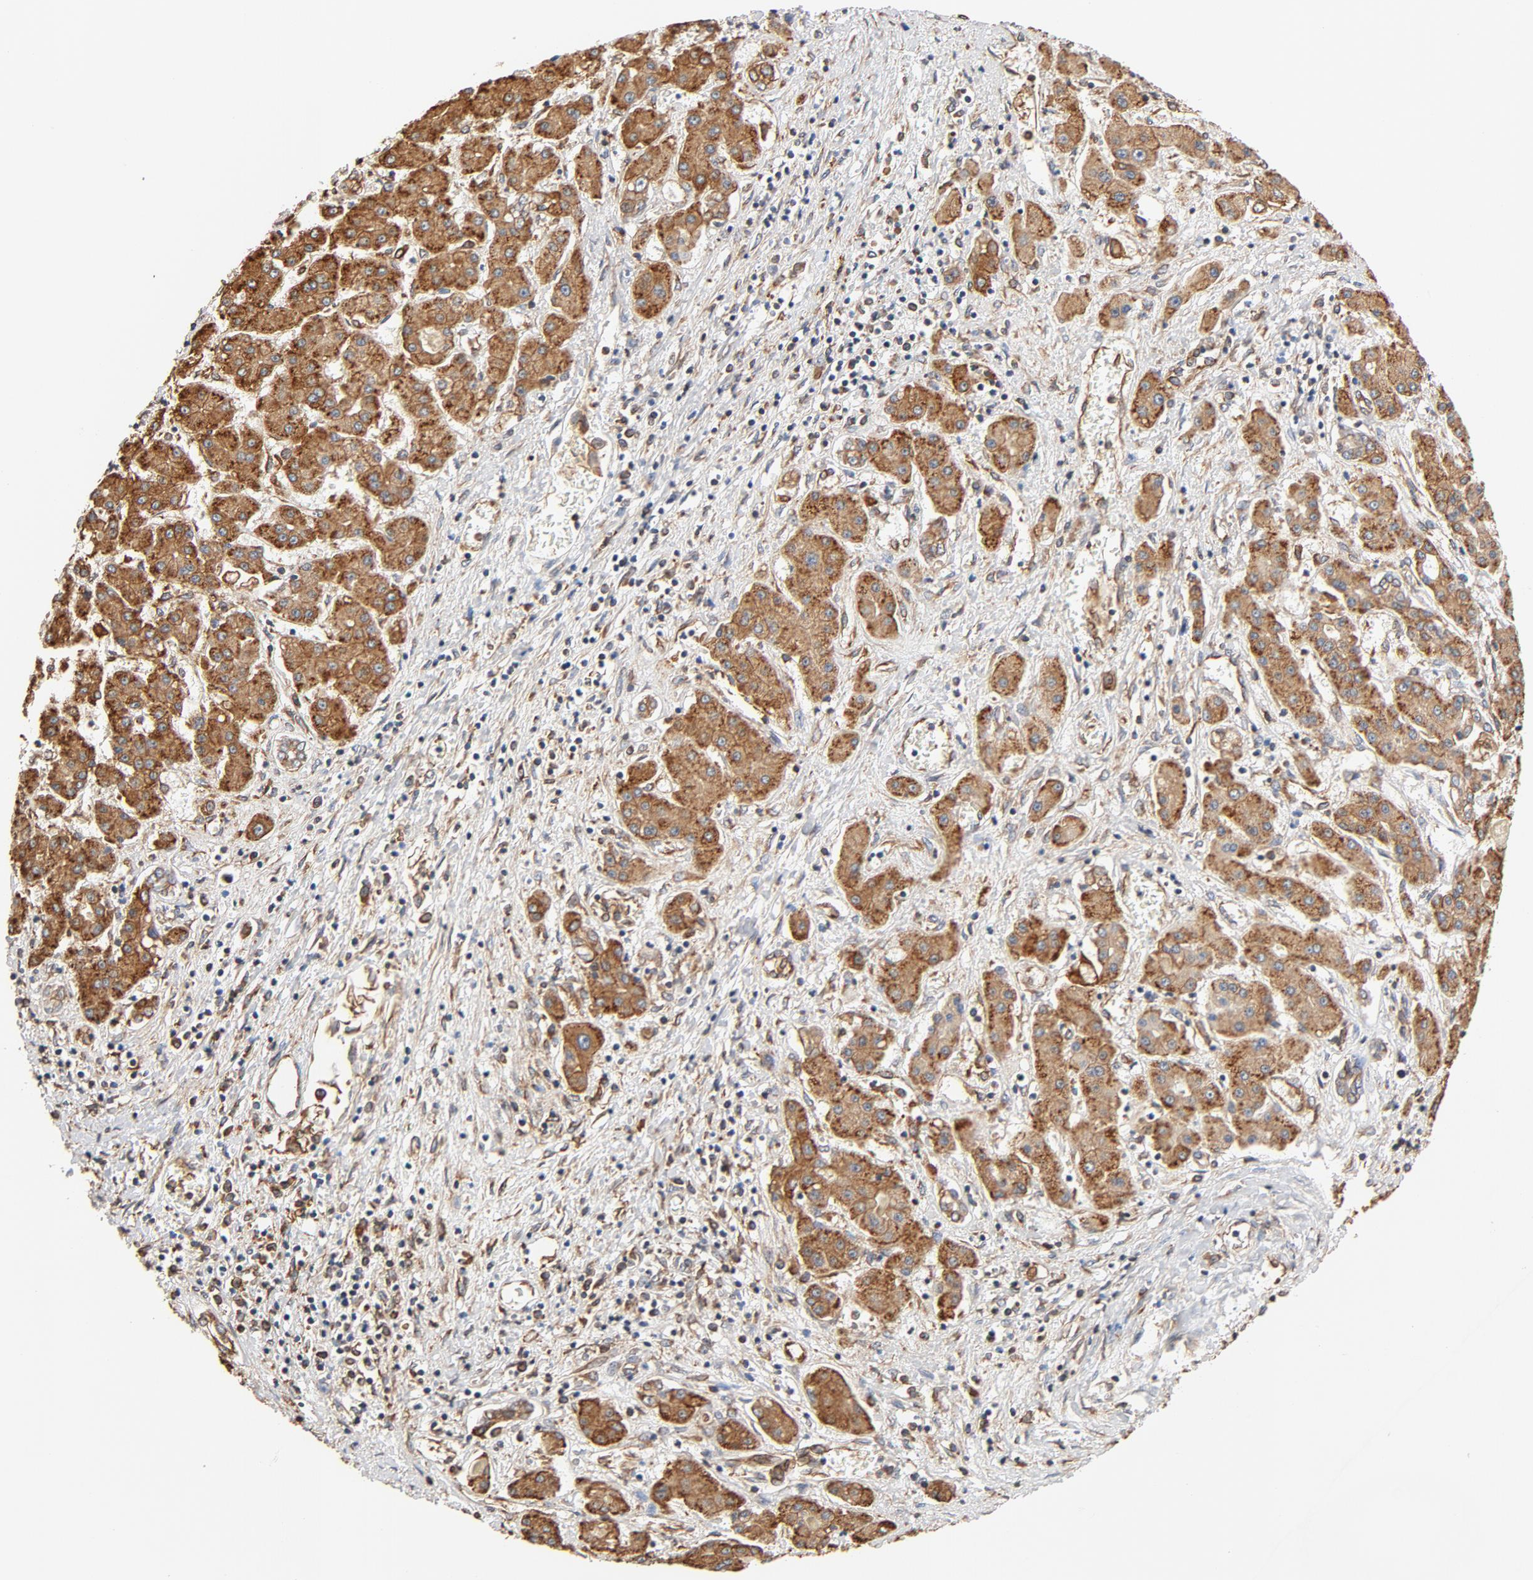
{"staining": {"intensity": "moderate", "quantity": ">75%", "location": "cytoplasmic/membranous"}, "tissue": "liver cancer", "cell_type": "Tumor cells", "image_type": "cancer", "snomed": [{"axis": "morphology", "description": "Carcinoma, Hepatocellular, NOS"}, {"axis": "topography", "description": "Liver"}], "caption": "Human liver hepatocellular carcinoma stained for a protein (brown) displays moderate cytoplasmic/membranous positive staining in about >75% of tumor cells.", "gene": "BCAP31", "patient": {"sex": "male", "age": 24}}